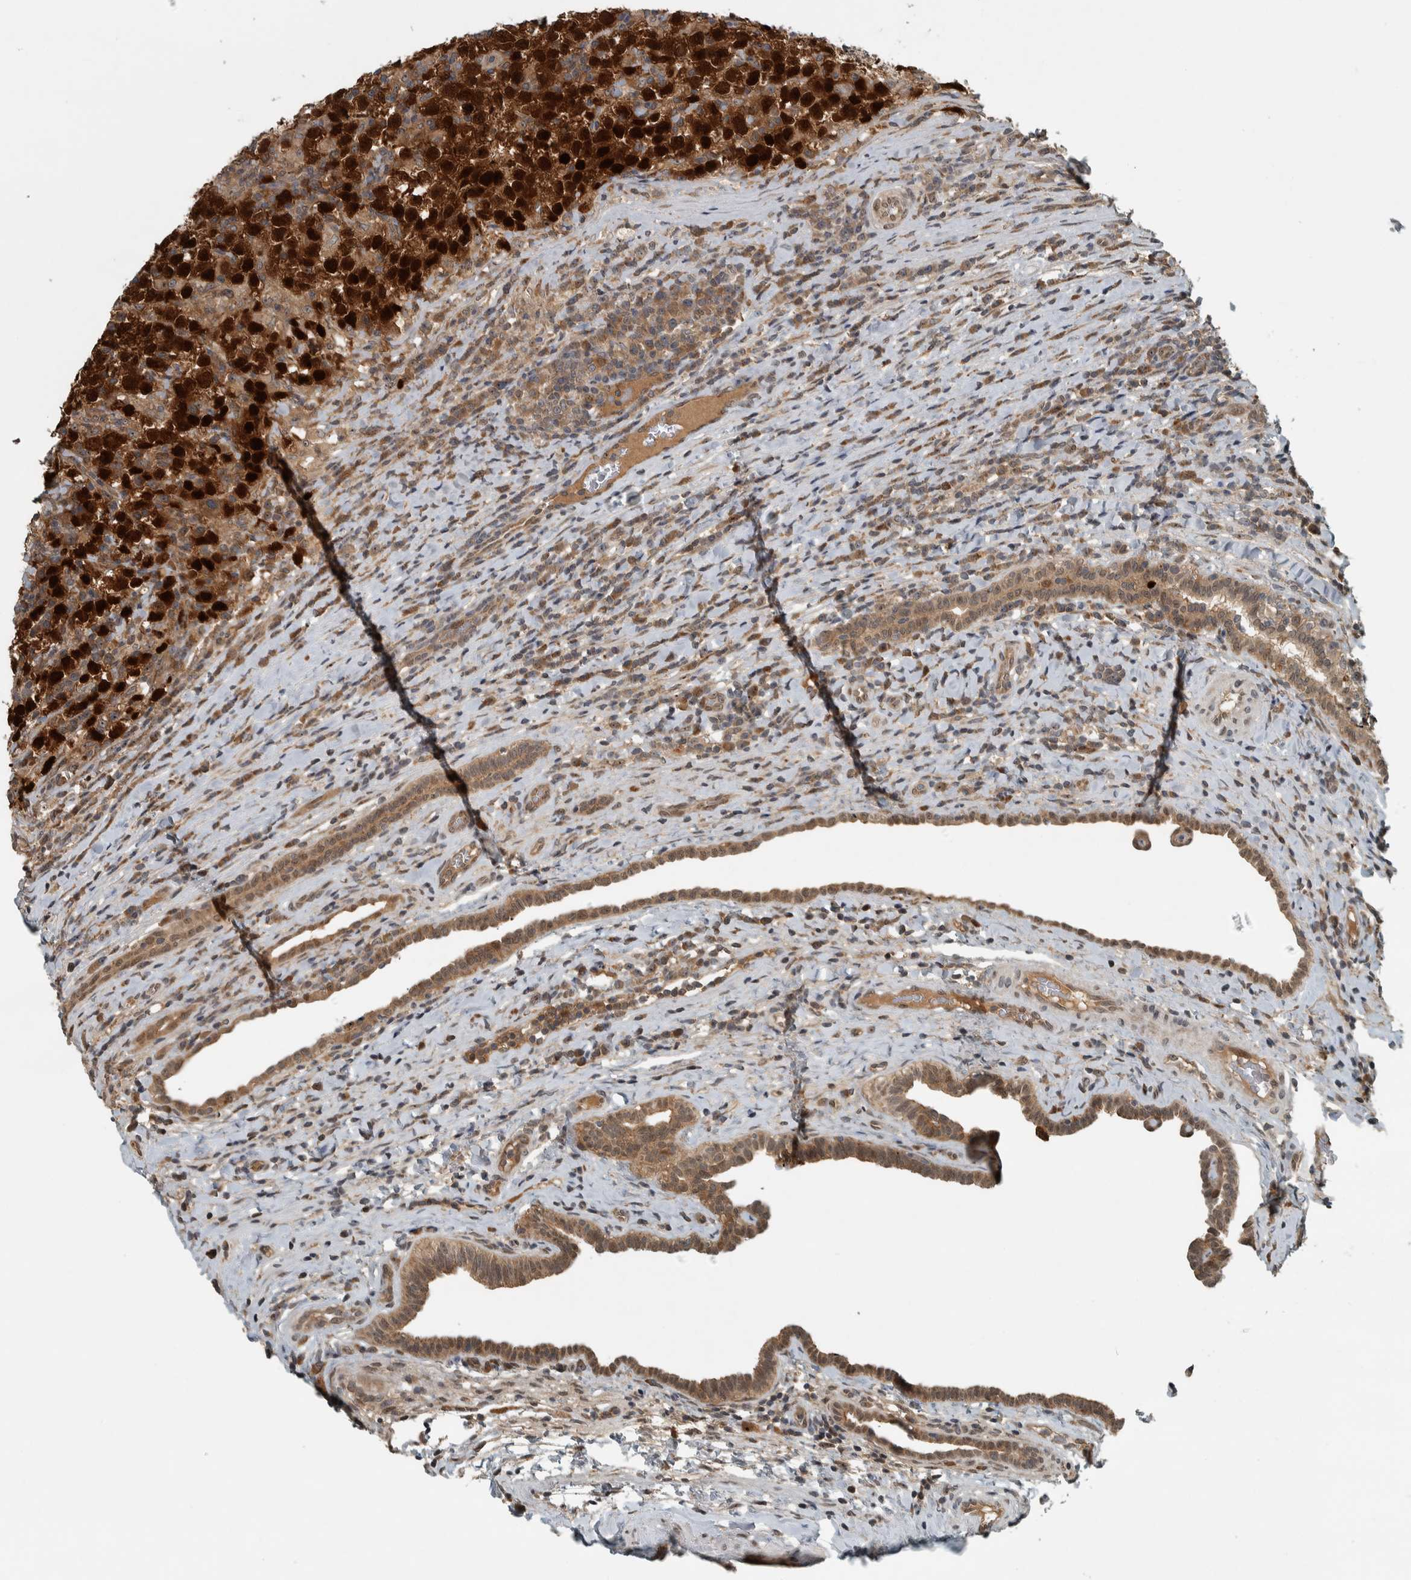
{"staining": {"intensity": "strong", "quantity": ">75%", "location": "cytoplasmic/membranous,nuclear"}, "tissue": "testis cancer", "cell_type": "Tumor cells", "image_type": "cancer", "snomed": [{"axis": "morphology", "description": "Normal tissue, NOS"}, {"axis": "morphology", "description": "Seminoma, NOS"}, {"axis": "topography", "description": "Testis"}], "caption": "This micrograph exhibits IHC staining of testis seminoma, with high strong cytoplasmic/membranous and nuclear expression in about >75% of tumor cells.", "gene": "XPO5", "patient": {"sex": "male", "age": 43}}